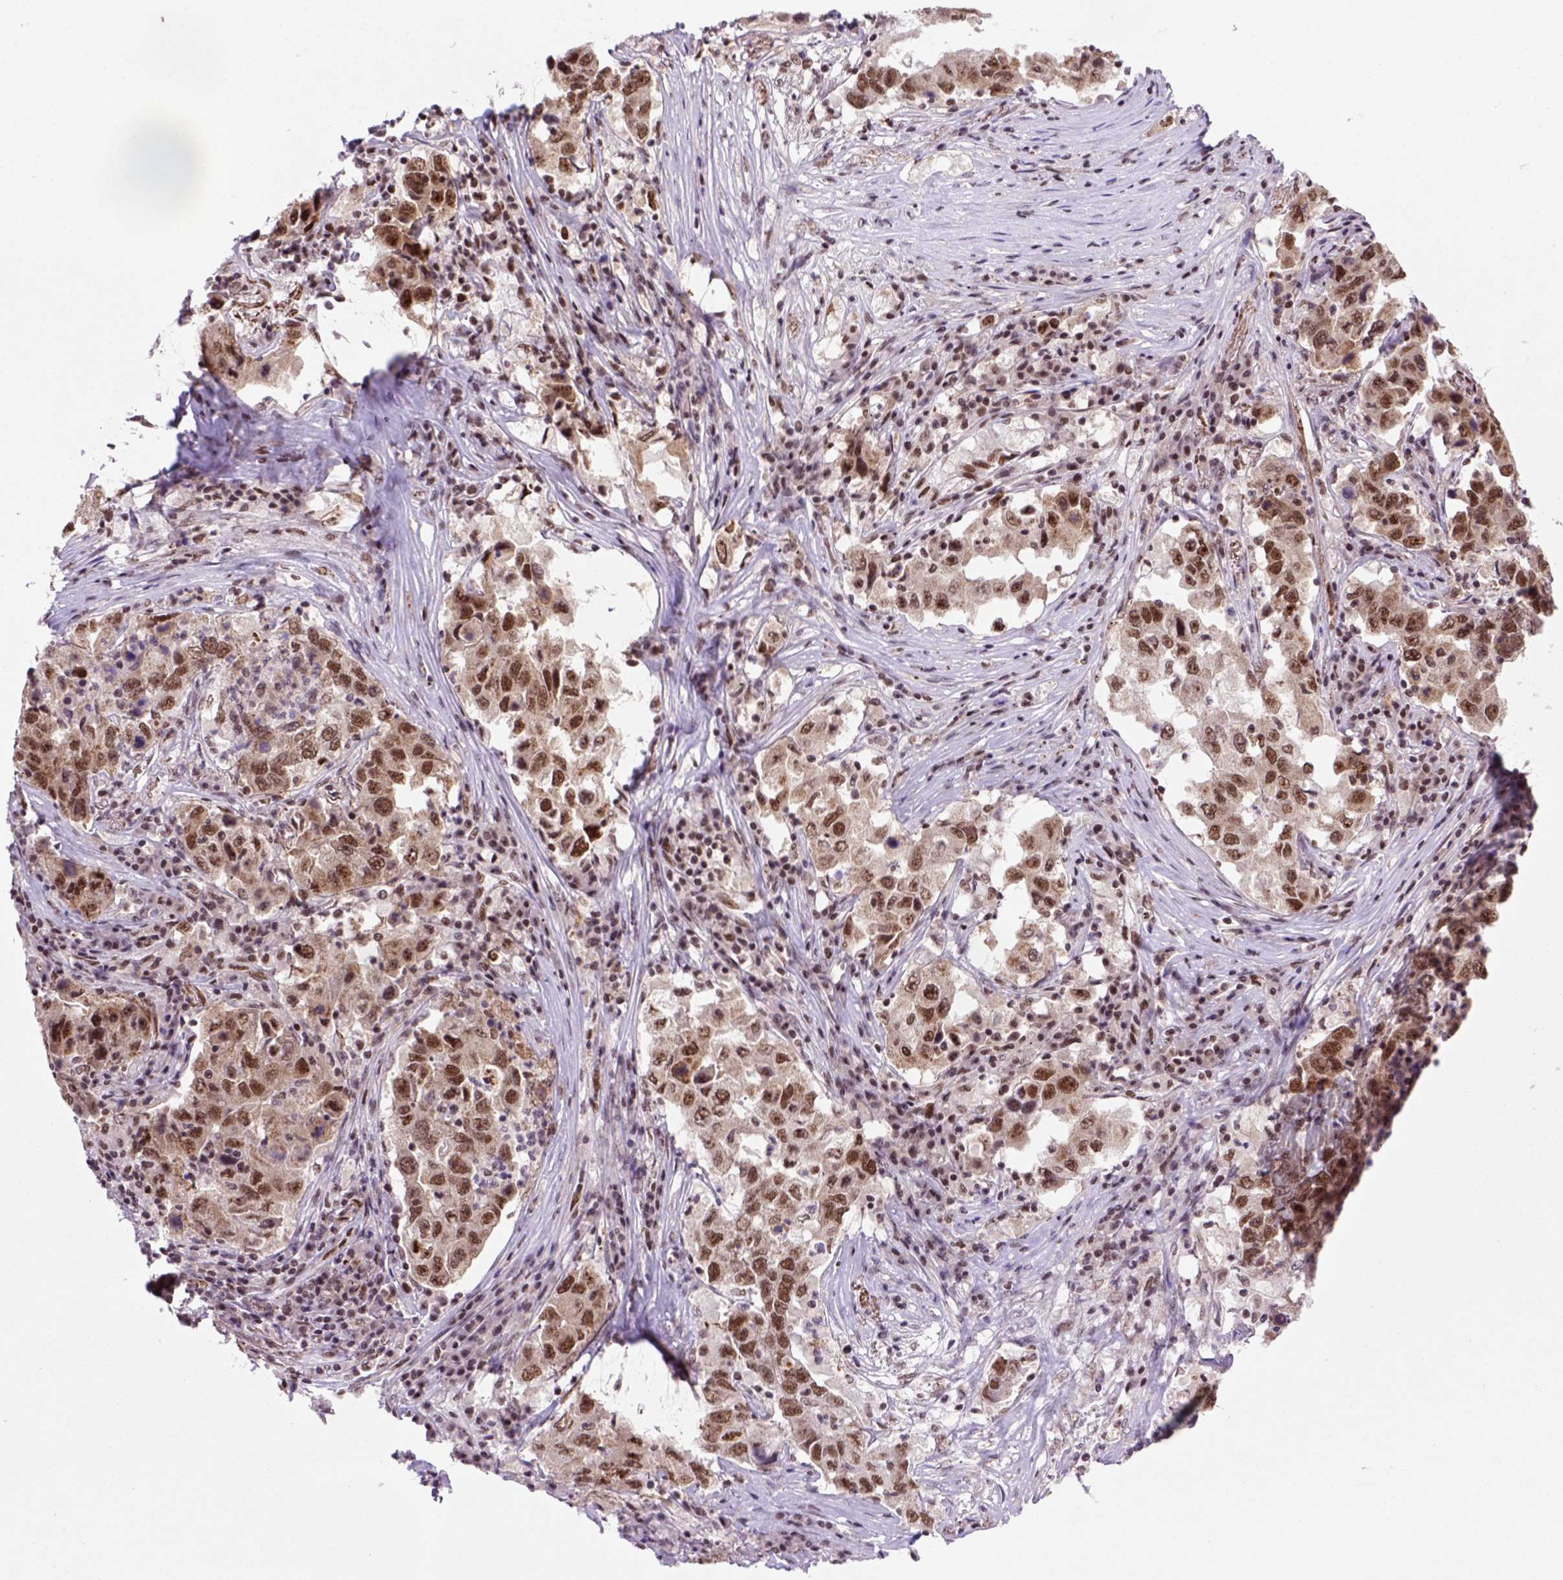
{"staining": {"intensity": "moderate", "quantity": ">75%", "location": "nuclear"}, "tissue": "lung cancer", "cell_type": "Tumor cells", "image_type": "cancer", "snomed": [{"axis": "morphology", "description": "Adenocarcinoma, NOS"}, {"axis": "topography", "description": "Lung"}], "caption": "Tumor cells exhibit medium levels of moderate nuclear staining in about >75% of cells in human lung adenocarcinoma. Using DAB (3,3'-diaminobenzidine) (brown) and hematoxylin (blue) stains, captured at high magnification using brightfield microscopy.", "gene": "NSMCE2", "patient": {"sex": "male", "age": 73}}